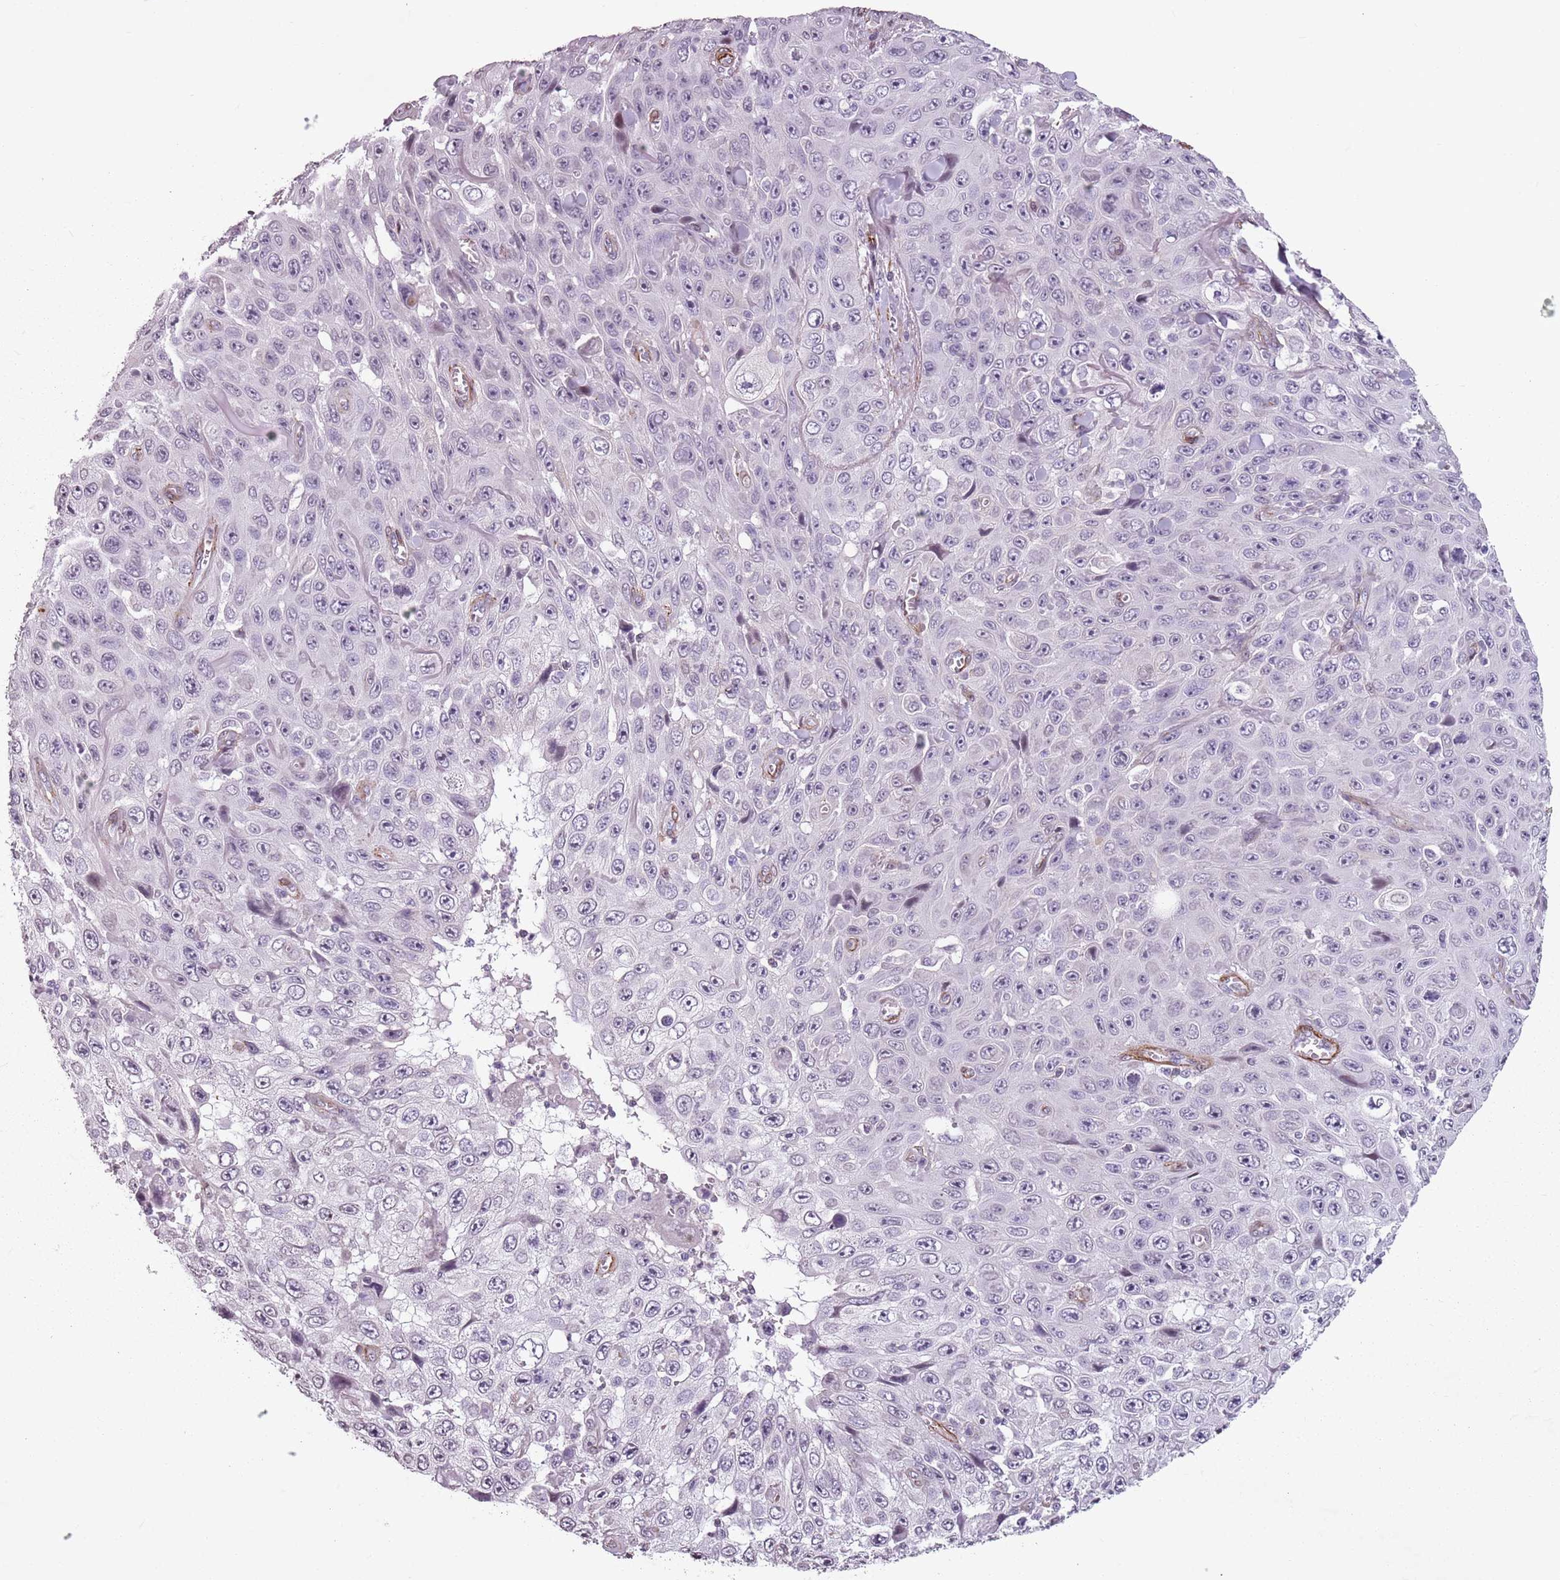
{"staining": {"intensity": "negative", "quantity": "none", "location": "none"}, "tissue": "skin cancer", "cell_type": "Tumor cells", "image_type": "cancer", "snomed": [{"axis": "morphology", "description": "Squamous cell carcinoma, NOS"}, {"axis": "topography", "description": "Skin"}], "caption": "Photomicrograph shows no significant protein expression in tumor cells of skin squamous cell carcinoma.", "gene": "TMC4", "patient": {"sex": "male", "age": 82}}